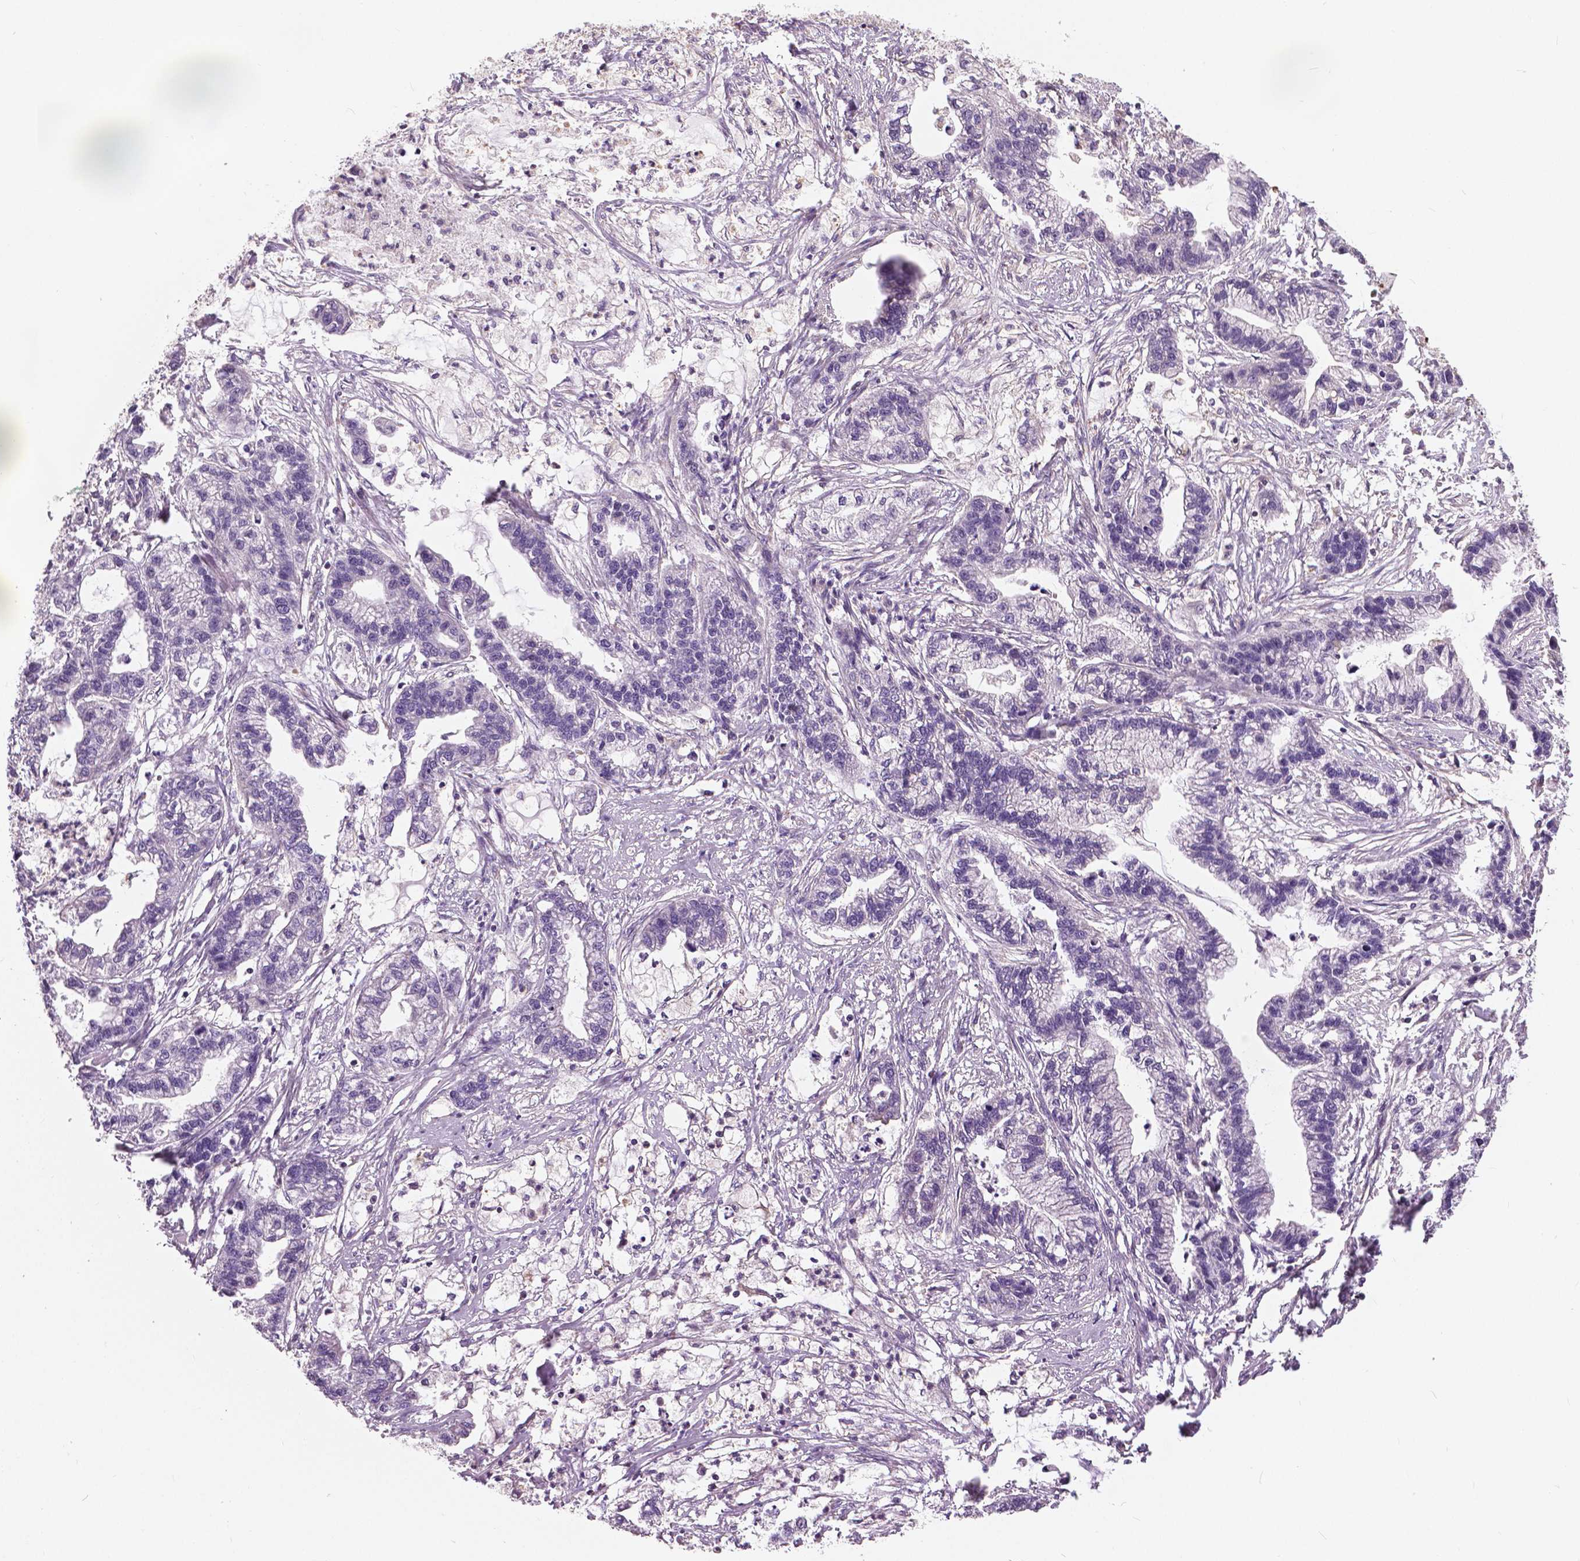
{"staining": {"intensity": "negative", "quantity": "none", "location": "none"}, "tissue": "stomach cancer", "cell_type": "Tumor cells", "image_type": "cancer", "snomed": [{"axis": "morphology", "description": "Adenocarcinoma, NOS"}, {"axis": "topography", "description": "Stomach"}], "caption": "High magnification brightfield microscopy of stomach adenocarcinoma stained with DAB (3,3'-diaminobenzidine) (brown) and counterstained with hematoxylin (blue): tumor cells show no significant staining. Brightfield microscopy of IHC stained with DAB (brown) and hematoxylin (blue), captured at high magnification.", "gene": "ANXA13", "patient": {"sex": "male", "age": 83}}